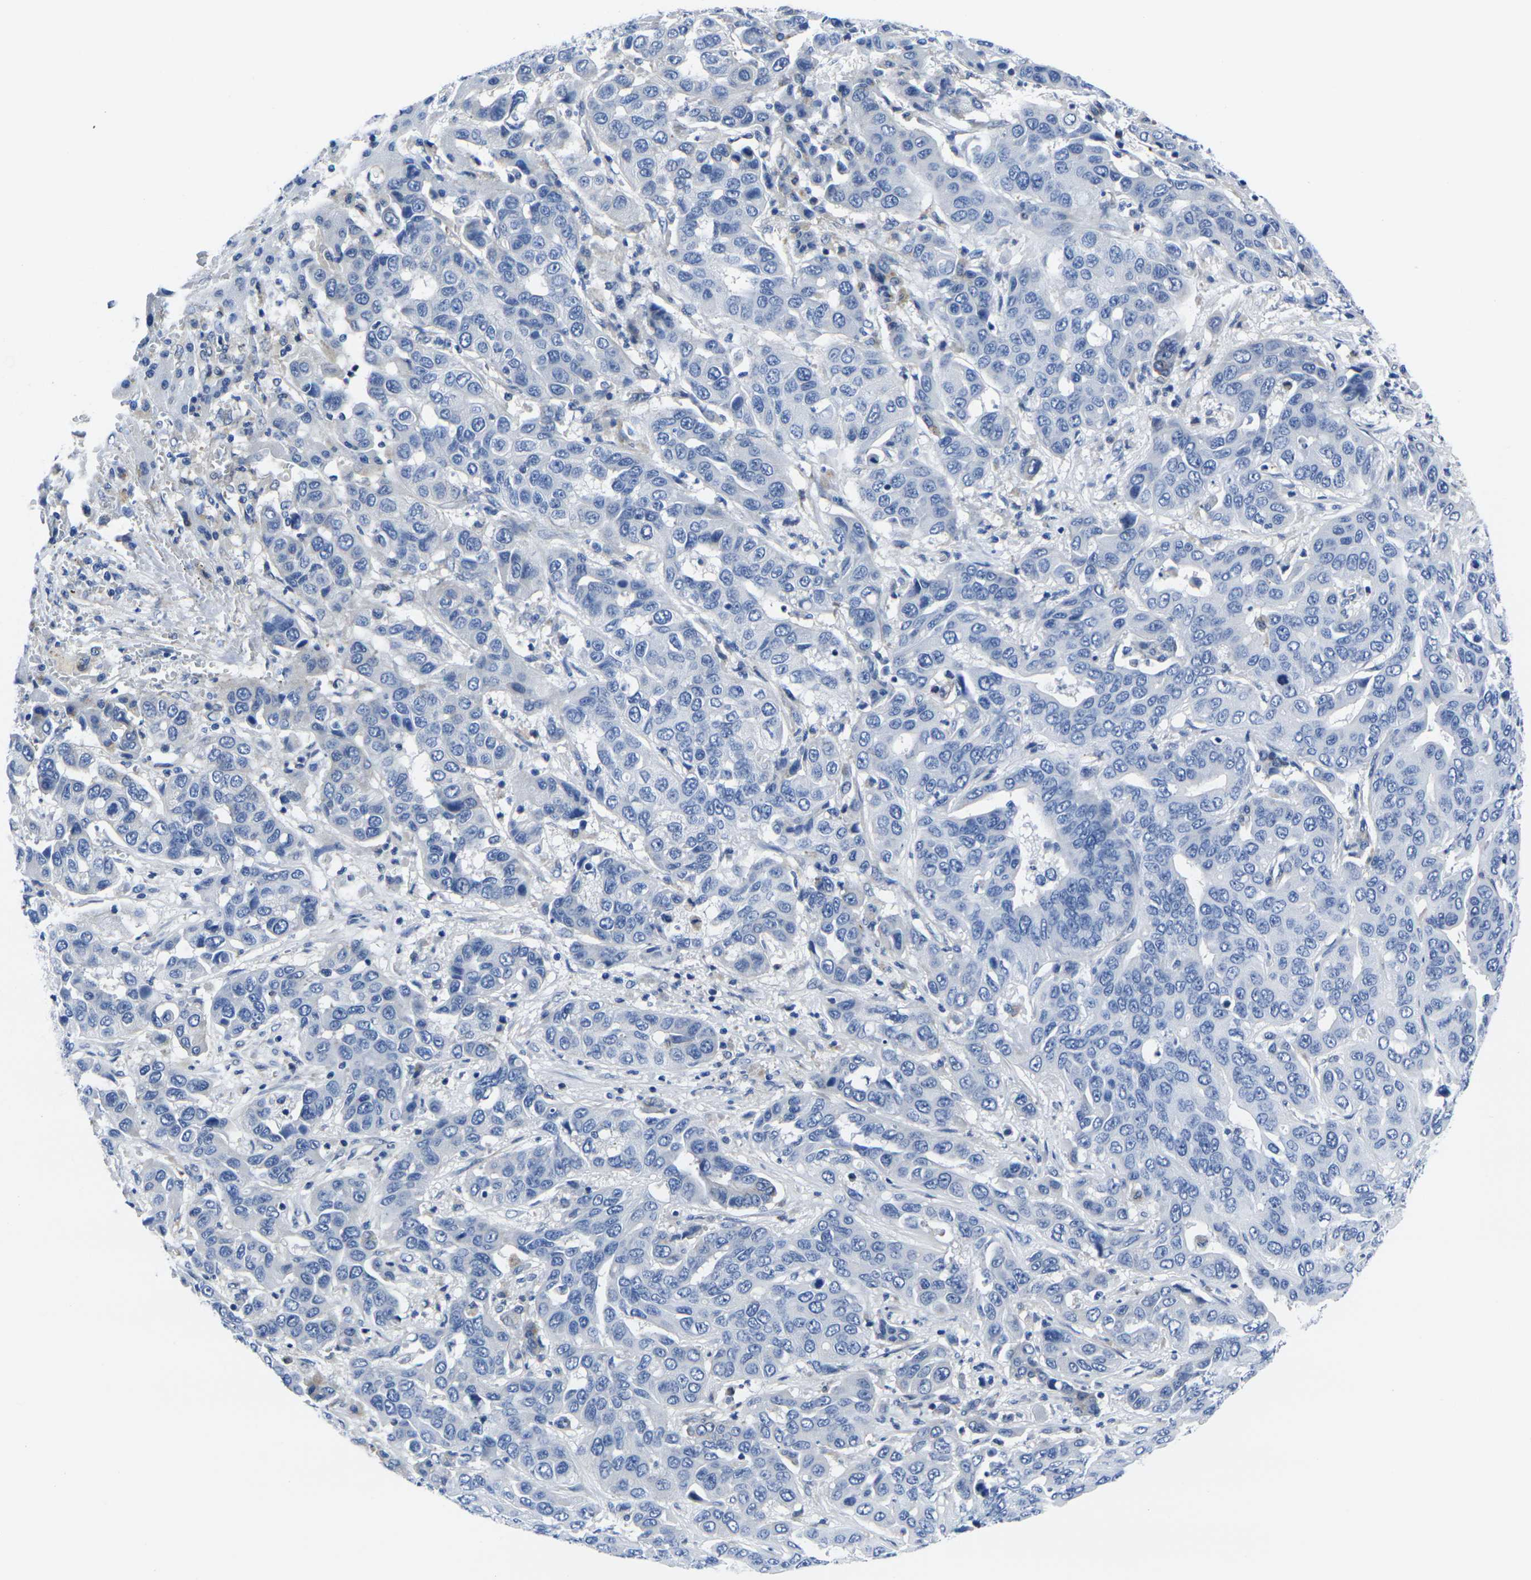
{"staining": {"intensity": "negative", "quantity": "none", "location": "none"}, "tissue": "liver cancer", "cell_type": "Tumor cells", "image_type": "cancer", "snomed": [{"axis": "morphology", "description": "Cholangiocarcinoma"}, {"axis": "topography", "description": "Liver"}], "caption": "An immunohistochemistry image of cholangiocarcinoma (liver) is shown. There is no staining in tumor cells of cholangiocarcinoma (liver).", "gene": "EIF4A1", "patient": {"sex": "female", "age": 52}}